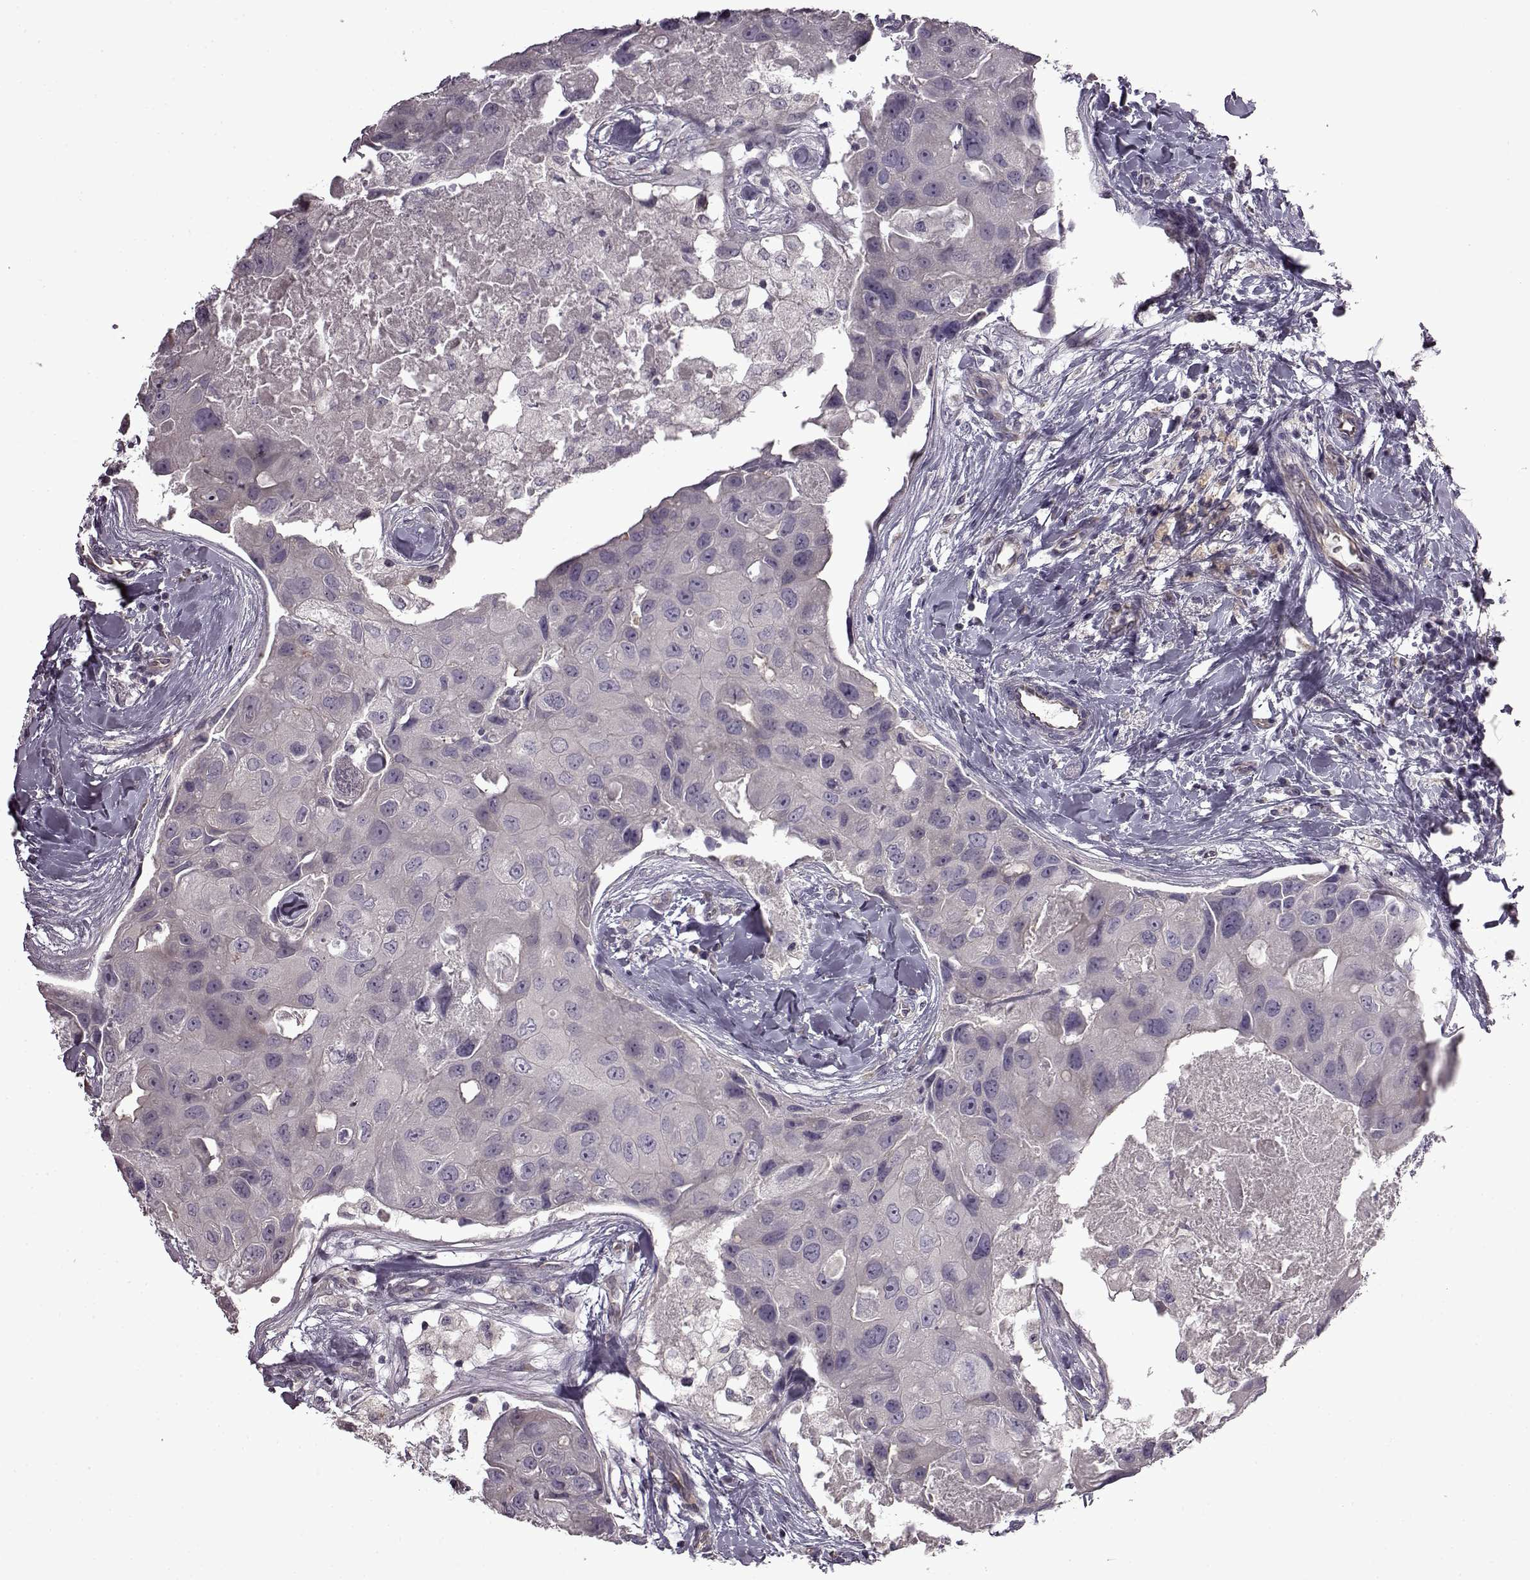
{"staining": {"intensity": "negative", "quantity": "none", "location": "none"}, "tissue": "breast cancer", "cell_type": "Tumor cells", "image_type": "cancer", "snomed": [{"axis": "morphology", "description": "Duct carcinoma"}, {"axis": "topography", "description": "Breast"}], "caption": "Intraductal carcinoma (breast) was stained to show a protein in brown. There is no significant positivity in tumor cells. (DAB (3,3'-diaminobenzidine) IHC visualized using brightfield microscopy, high magnification).", "gene": "EDDM3B", "patient": {"sex": "female", "age": 43}}